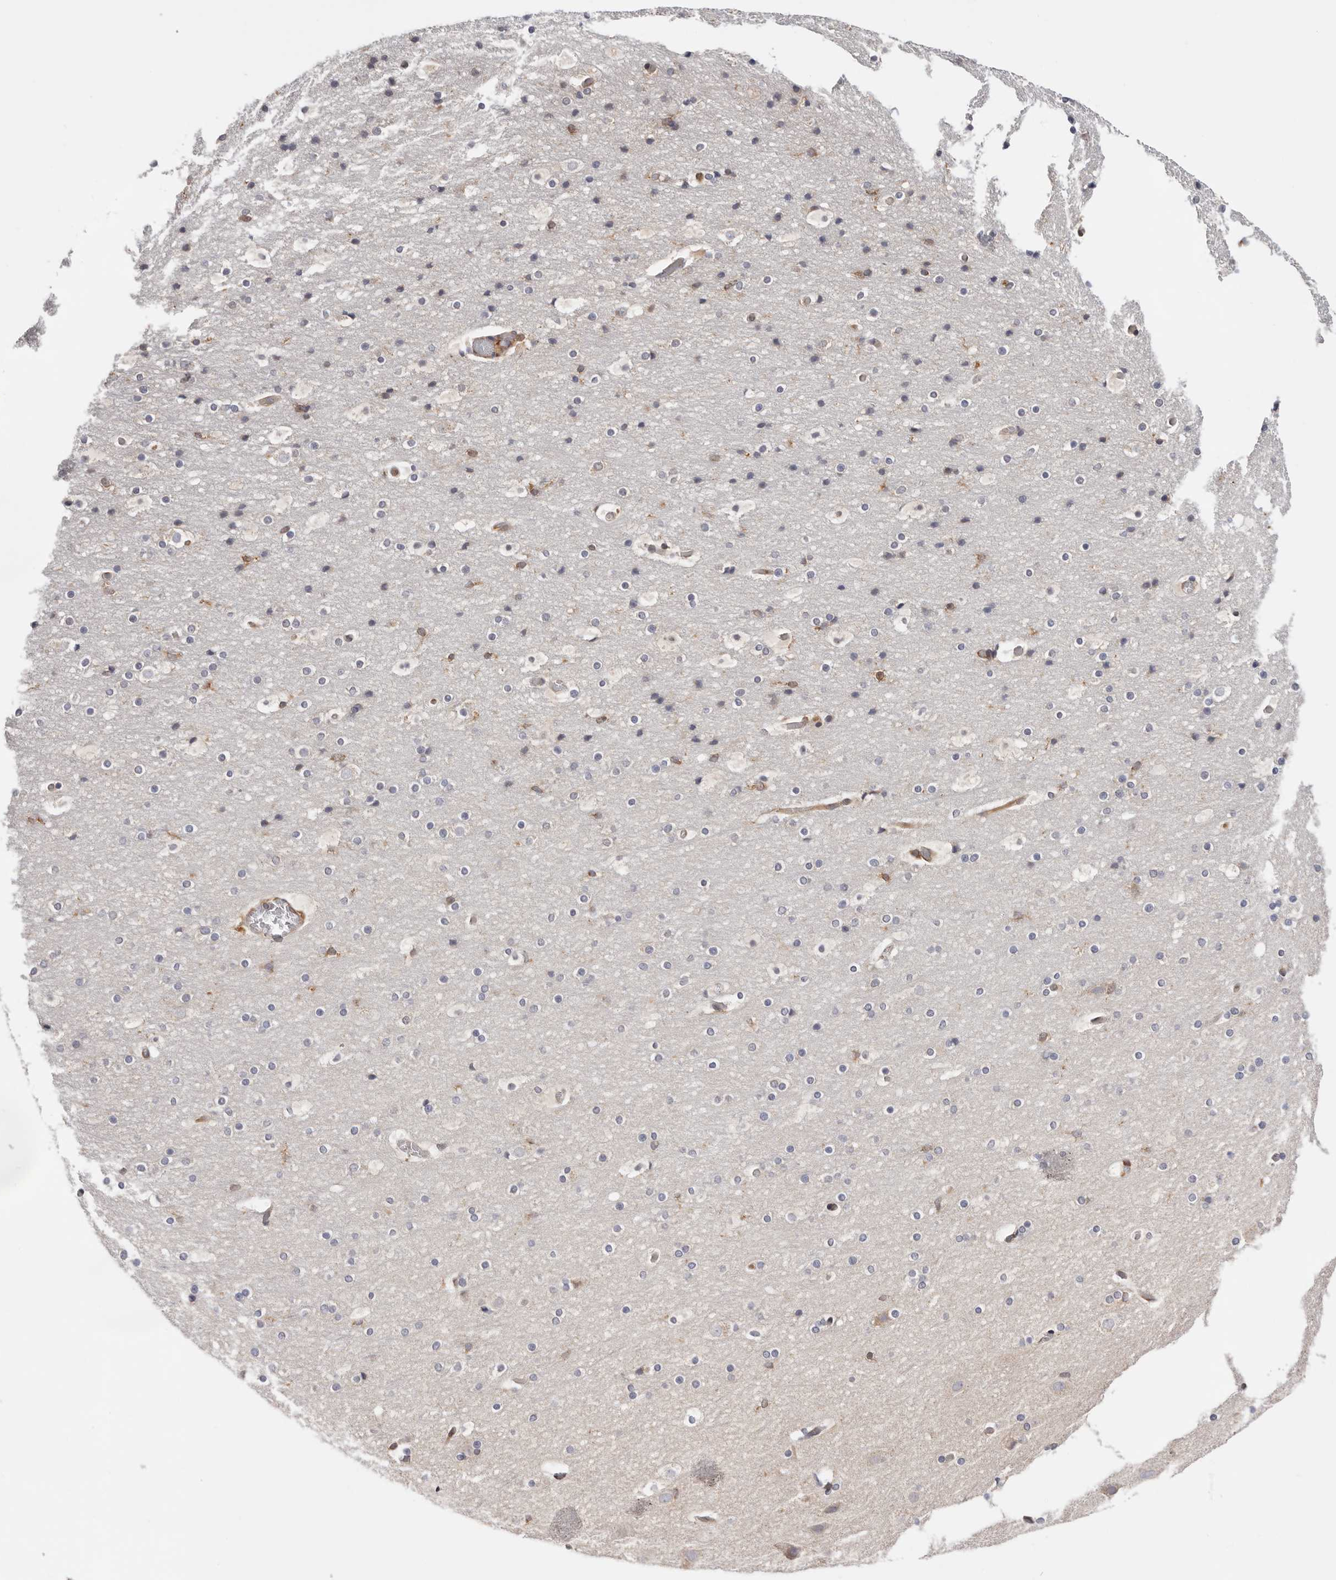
{"staining": {"intensity": "weak", "quantity": "25%-75%", "location": "cytoplasmic/membranous"}, "tissue": "cerebral cortex", "cell_type": "Endothelial cells", "image_type": "normal", "snomed": [{"axis": "morphology", "description": "Normal tissue, NOS"}, {"axis": "topography", "description": "Cerebral cortex"}], "caption": "Immunohistochemistry (IHC) micrograph of benign cerebral cortex stained for a protein (brown), which reveals low levels of weak cytoplasmic/membranous positivity in approximately 25%-75% of endothelial cells.", "gene": "RNF213", "patient": {"sex": "male", "age": 57}}